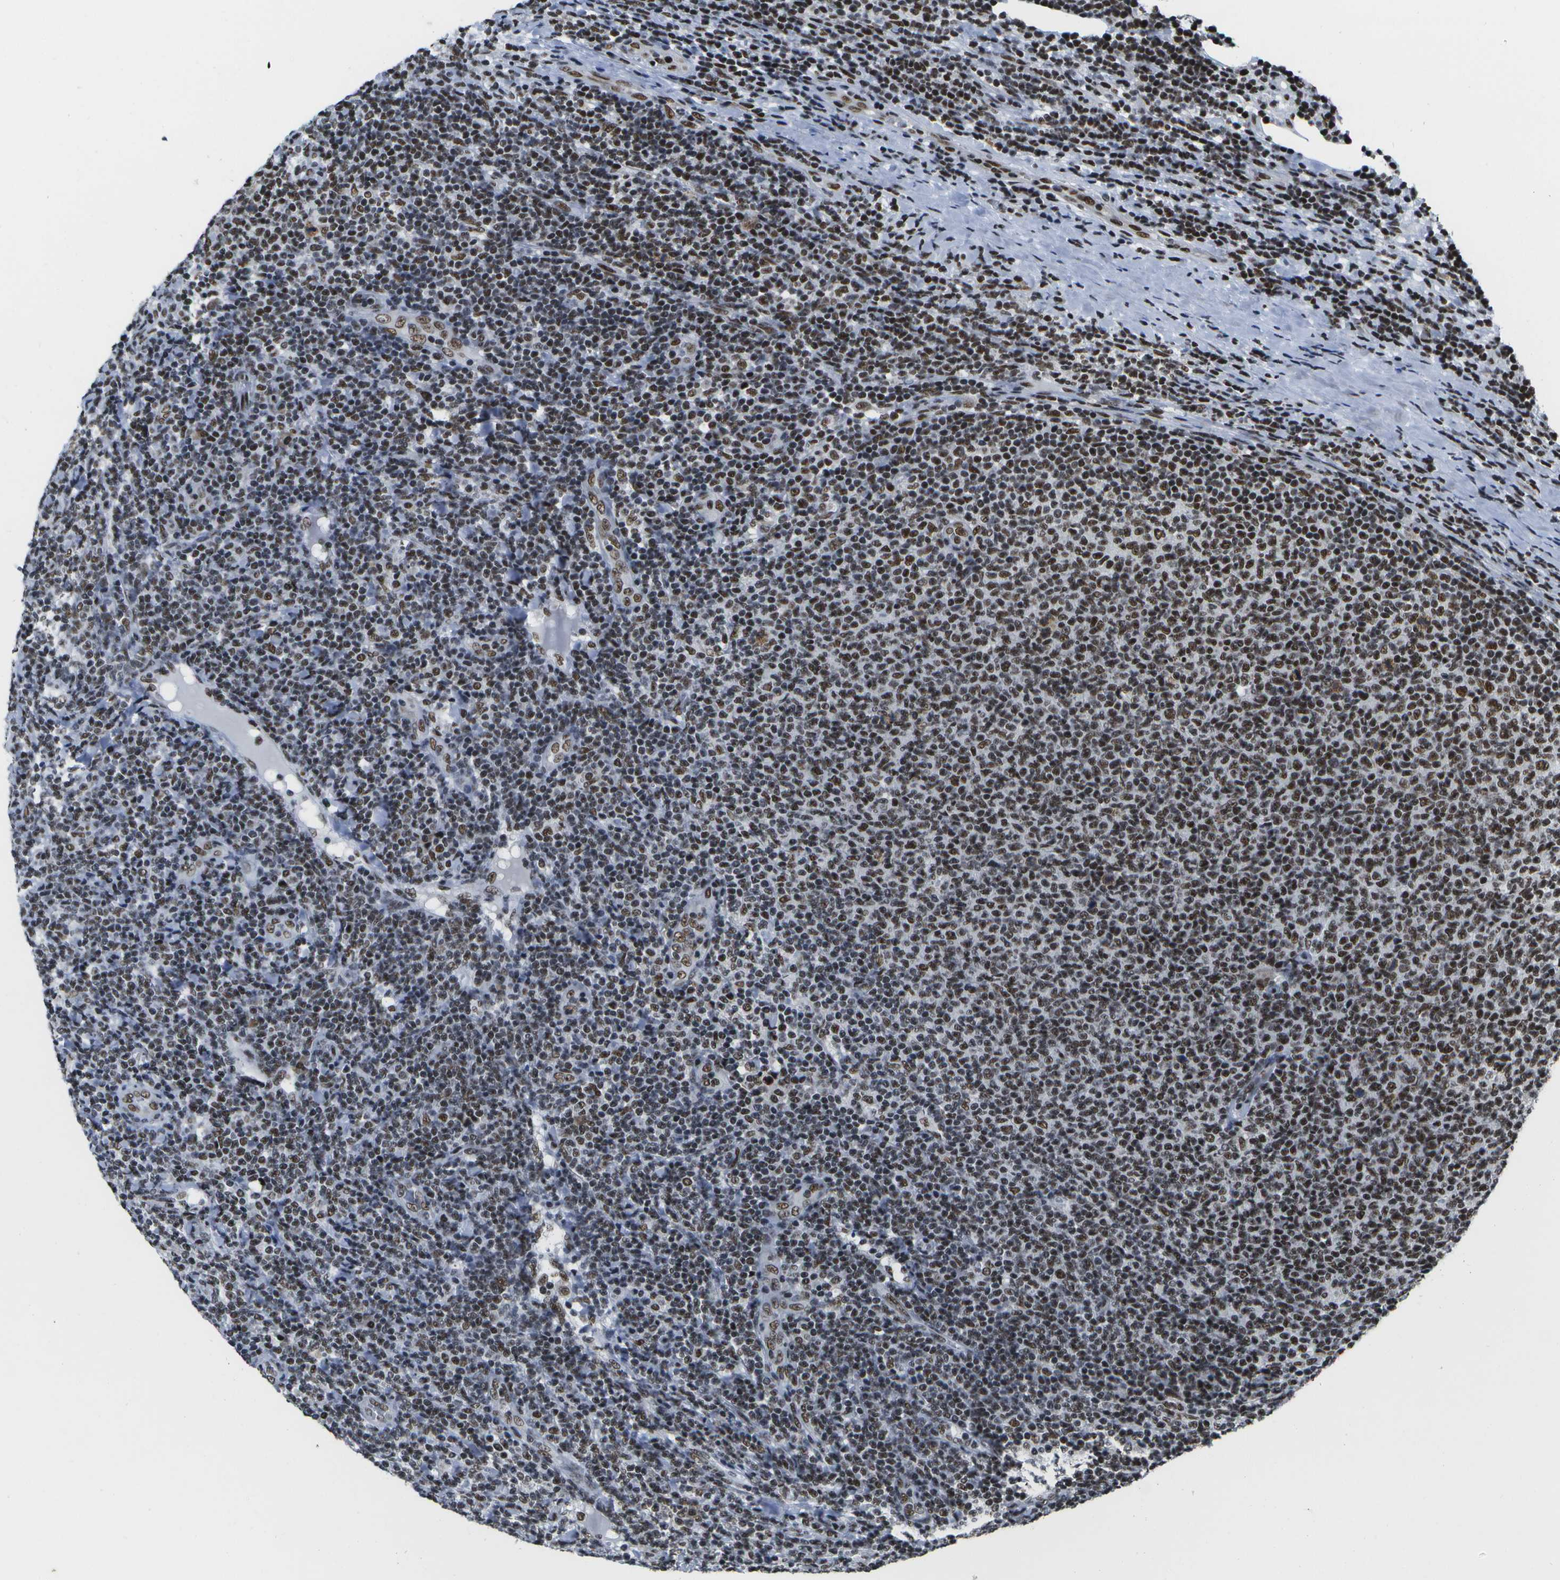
{"staining": {"intensity": "strong", "quantity": "25%-75%", "location": "nuclear"}, "tissue": "lymphoma", "cell_type": "Tumor cells", "image_type": "cancer", "snomed": [{"axis": "morphology", "description": "Malignant lymphoma, non-Hodgkin's type, Low grade"}, {"axis": "topography", "description": "Lymph node"}], "caption": "Immunohistochemical staining of human malignant lymphoma, non-Hodgkin's type (low-grade) displays high levels of strong nuclear staining in approximately 25%-75% of tumor cells.", "gene": "NSRP1", "patient": {"sex": "male", "age": 66}}